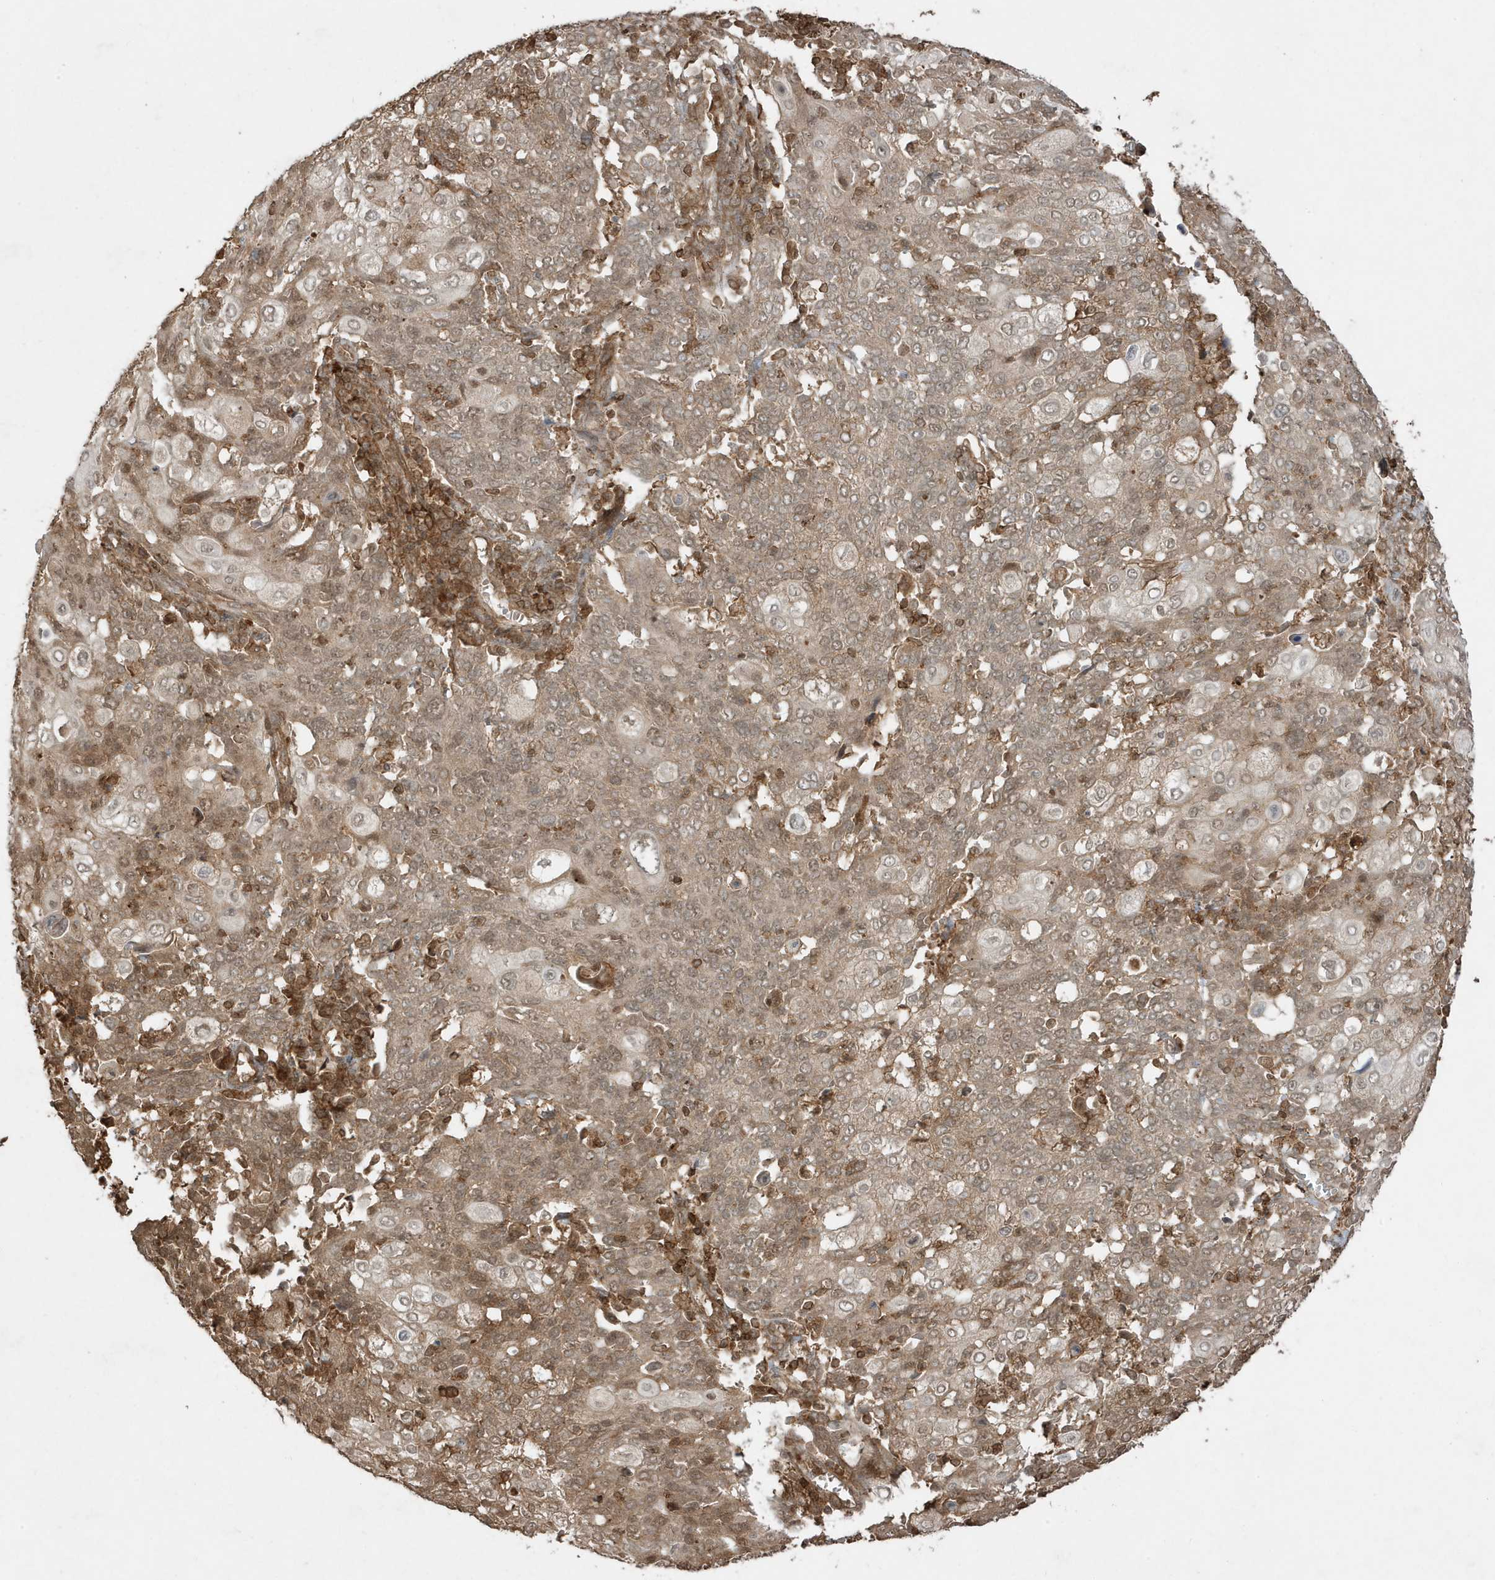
{"staining": {"intensity": "weak", "quantity": "25%-75%", "location": "cytoplasmic/membranous"}, "tissue": "cervical cancer", "cell_type": "Tumor cells", "image_type": "cancer", "snomed": [{"axis": "morphology", "description": "Squamous cell carcinoma, NOS"}, {"axis": "topography", "description": "Cervix"}], "caption": "Immunohistochemistry (IHC) micrograph of neoplastic tissue: squamous cell carcinoma (cervical) stained using immunohistochemistry shows low levels of weak protein expression localized specifically in the cytoplasmic/membranous of tumor cells, appearing as a cytoplasmic/membranous brown color.", "gene": "ASAP1", "patient": {"sex": "female", "age": 40}}